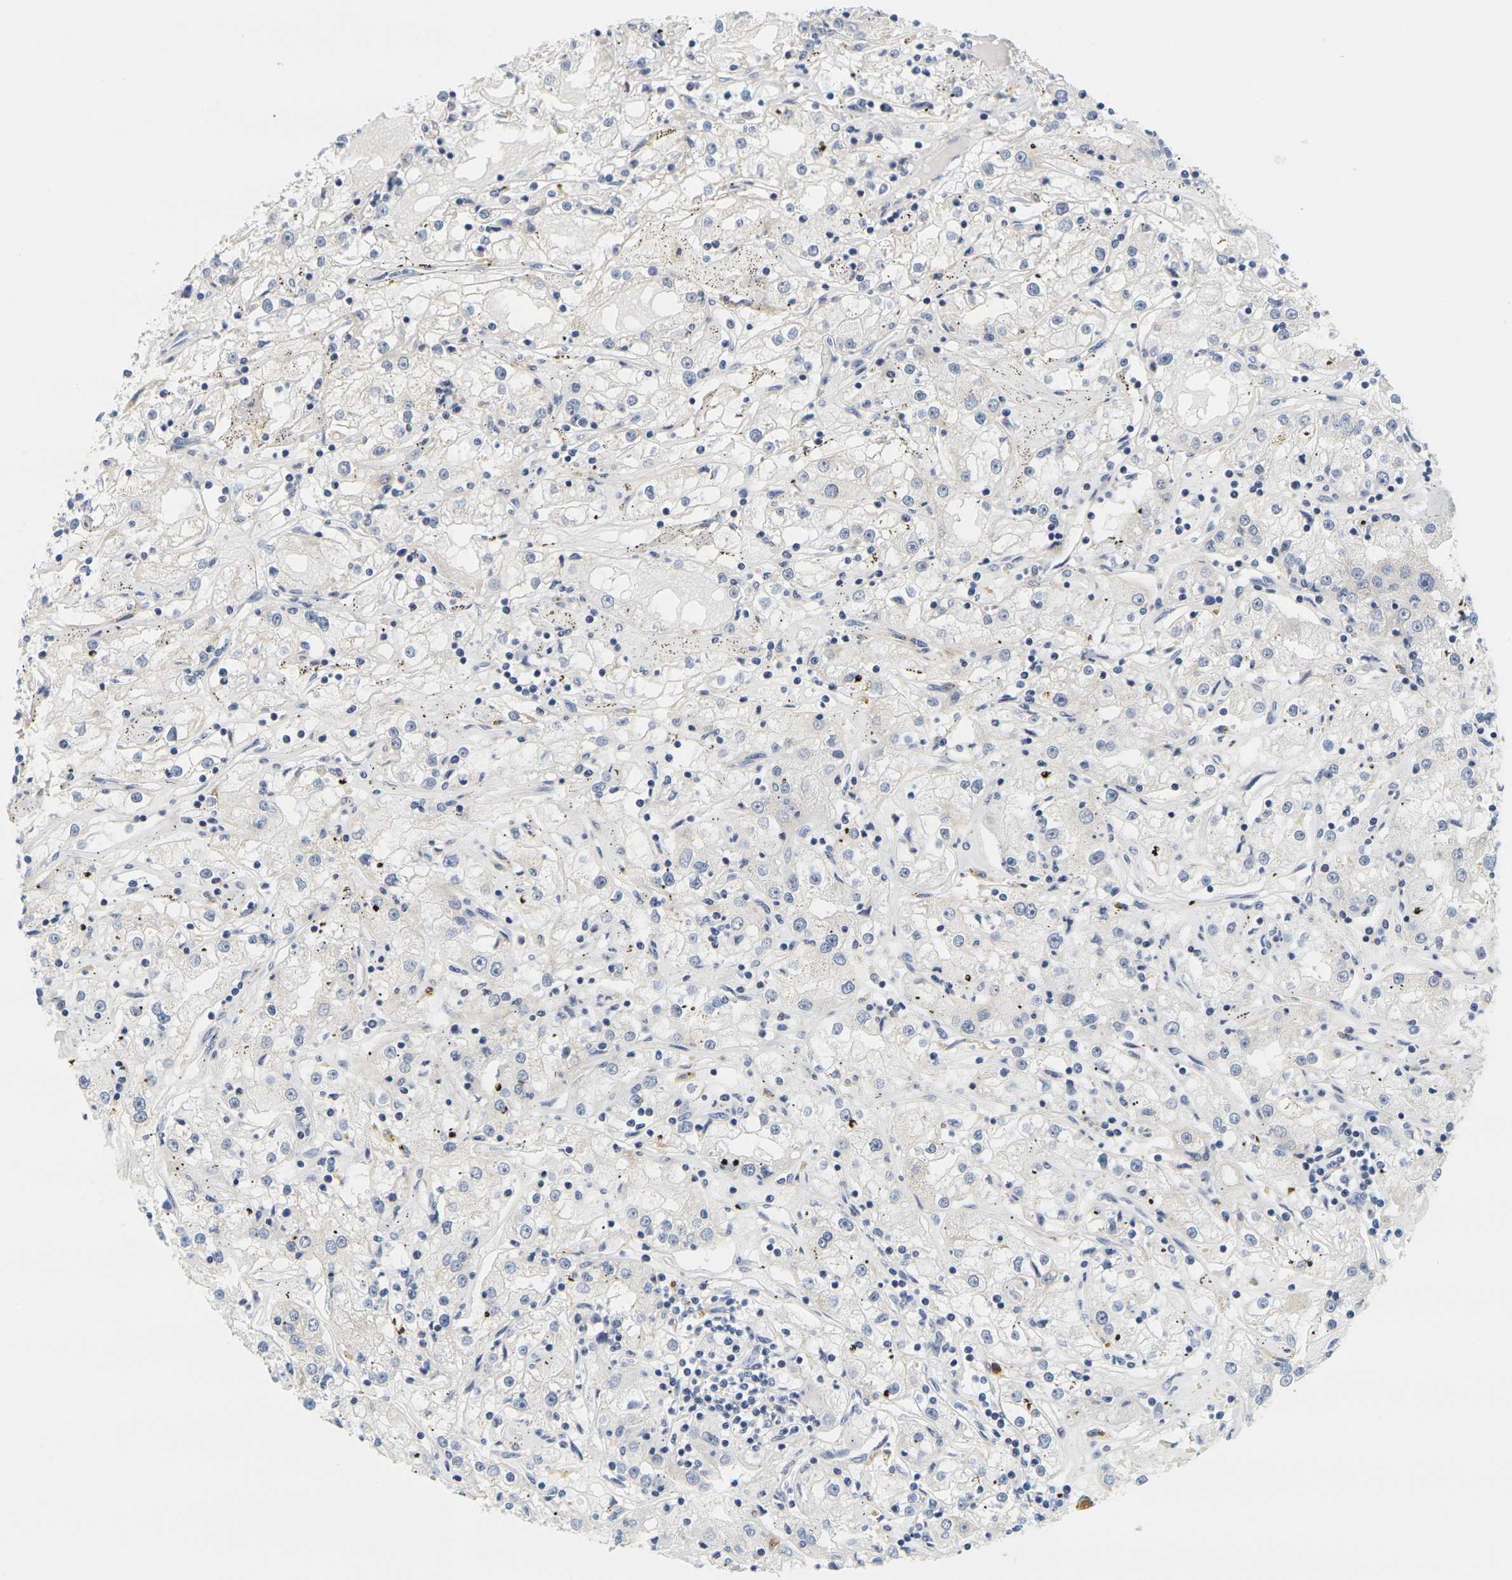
{"staining": {"intensity": "negative", "quantity": "none", "location": "none"}, "tissue": "renal cancer", "cell_type": "Tumor cells", "image_type": "cancer", "snomed": [{"axis": "morphology", "description": "Adenocarcinoma, NOS"}, {"axis": "topography", "description": "Kidney"}], "caption": "Immunohistochemical staining of human renal adenocarcinoma reveals no significant positivity in tumor cells.", "gene": "KLK5", "patient": {"sex": "male", "age": 56}}